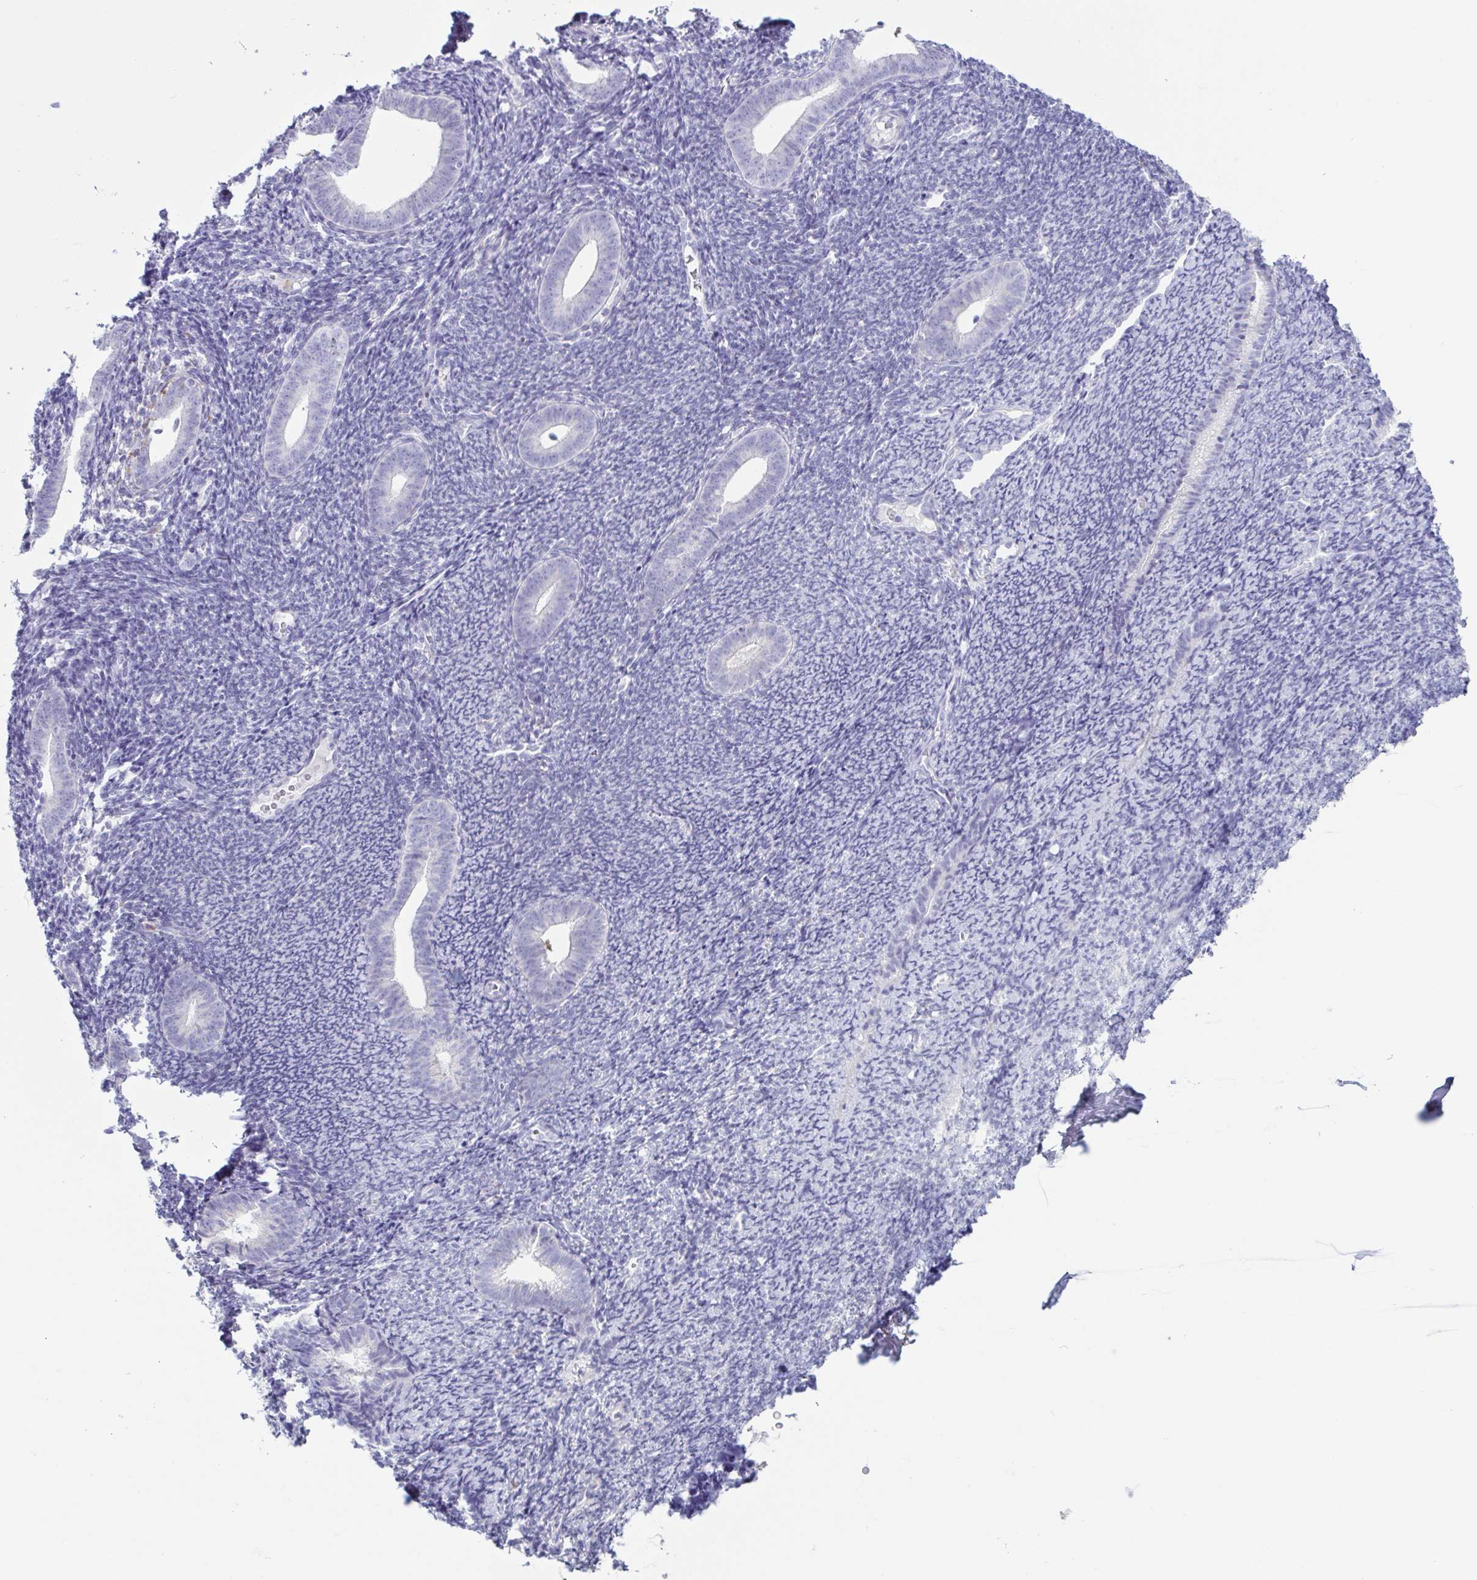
{"staining": {"intensity": "negative", "quantity": "none", "location": "none"}, "tissue": "endometrium", "cell_type": "Cells in endometrial stroma", "image_type": "normal", "snomed": [{"axis": "morphology", "description": "Normal tissue, NOS"}, {"axis": "topography", "description": "Endometrium"}], "caption": "The image demonstrates no significant expression in cells in endometrial stroma of endometrium. (Stains: DAB immunohistochemistry with hematoxylin counter stain, Microscopy: brightfield microscopy at high magnification).", "gene": "ATP6V1G2", "patient": {"sex": "female", "age": 39}}